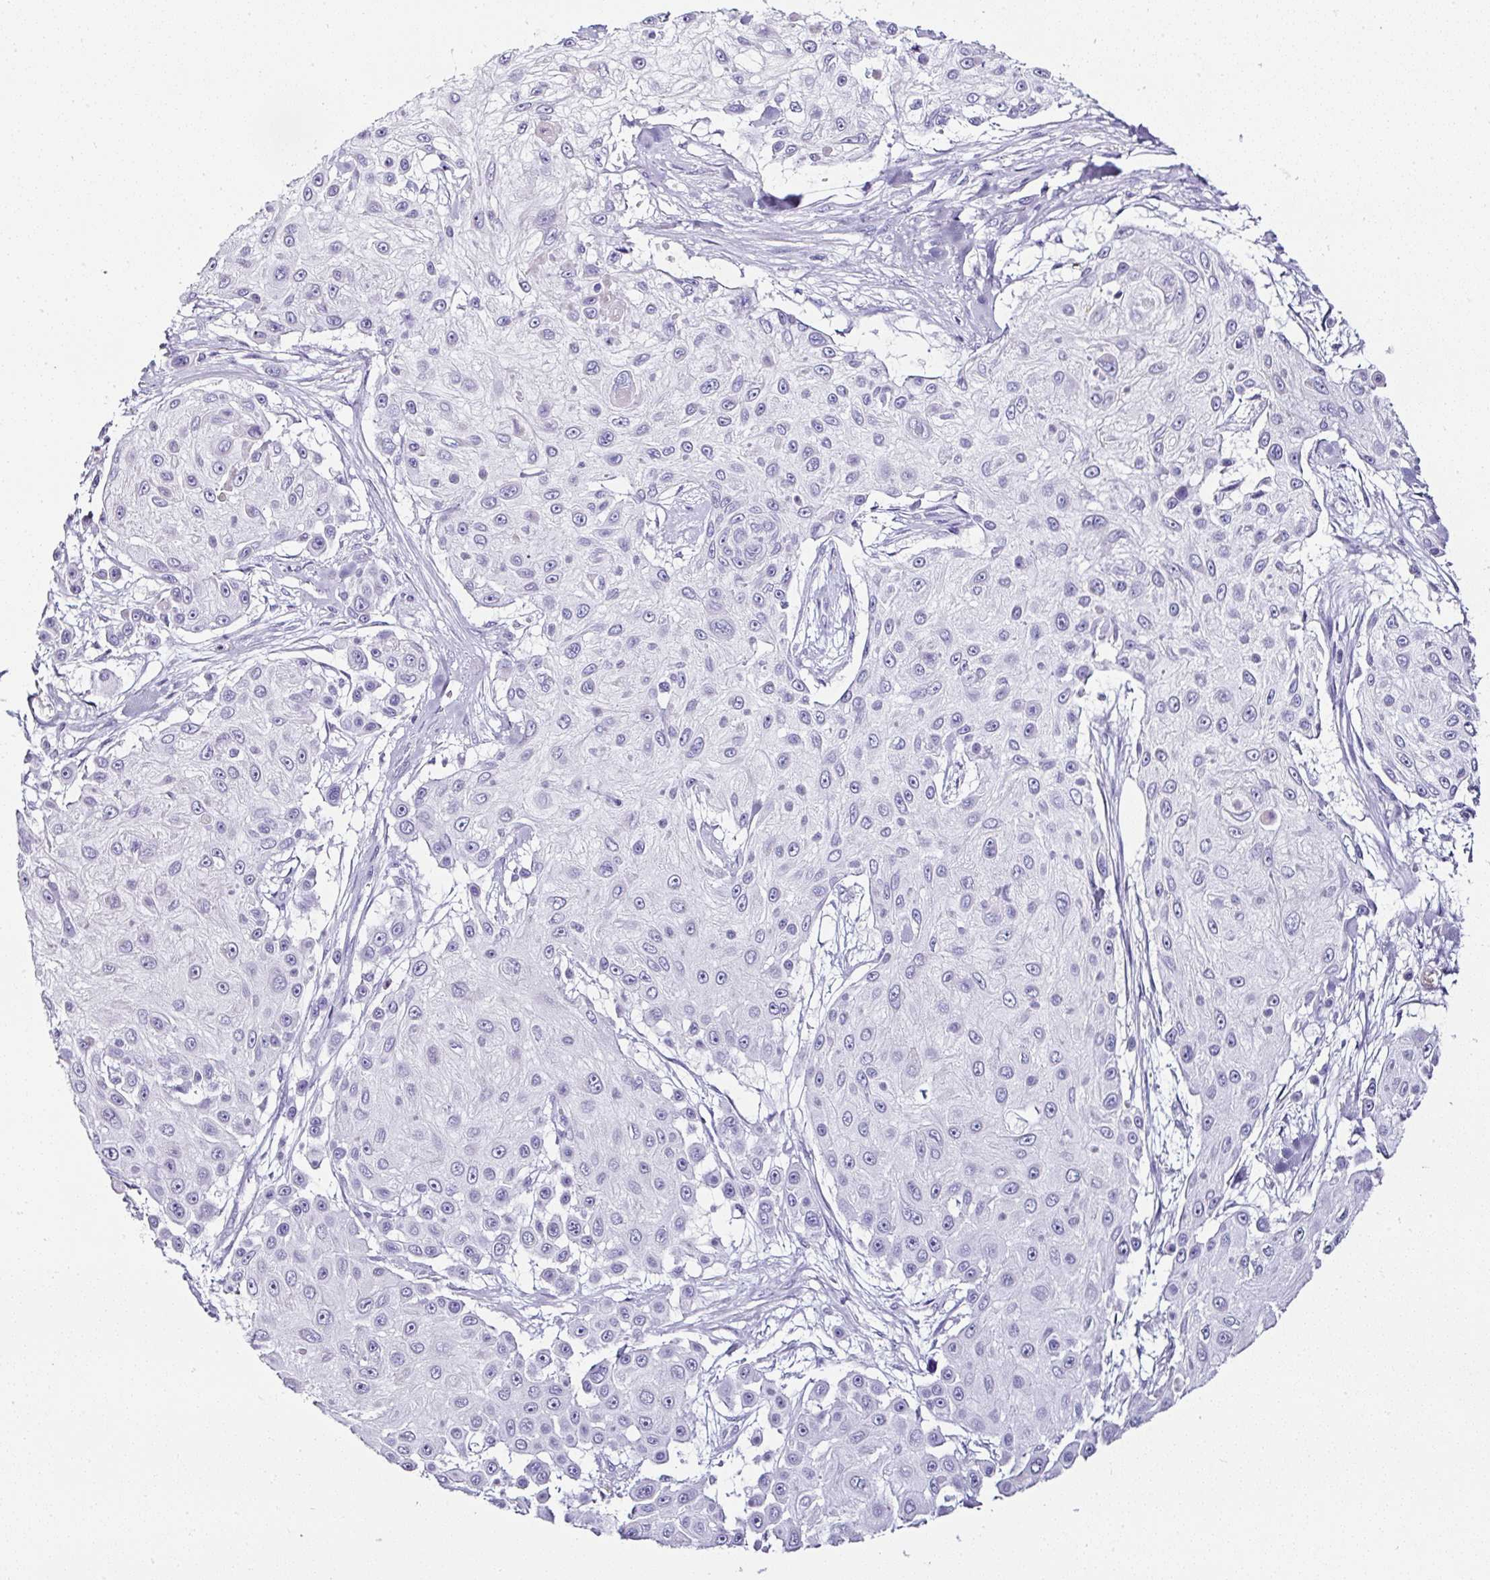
{"staining": {"intensity": "negative", "quantity": "none", "location": "none"}, "tissue": "skin cancer", "cell_type": "Tumor cells", "image_type": "cancer", "snomed": [{"axis": "morphology", "description": "Squamous cell carcinoma, NOS"}, {"axis": "topography", "description": "Skin"}], "caption": "Tumor cells are negative for brown protein staining in skin cancer (squamous cell carcinoma).", "gene": "SERPINB3", "patient": {"sex": "male", "age": 67}}